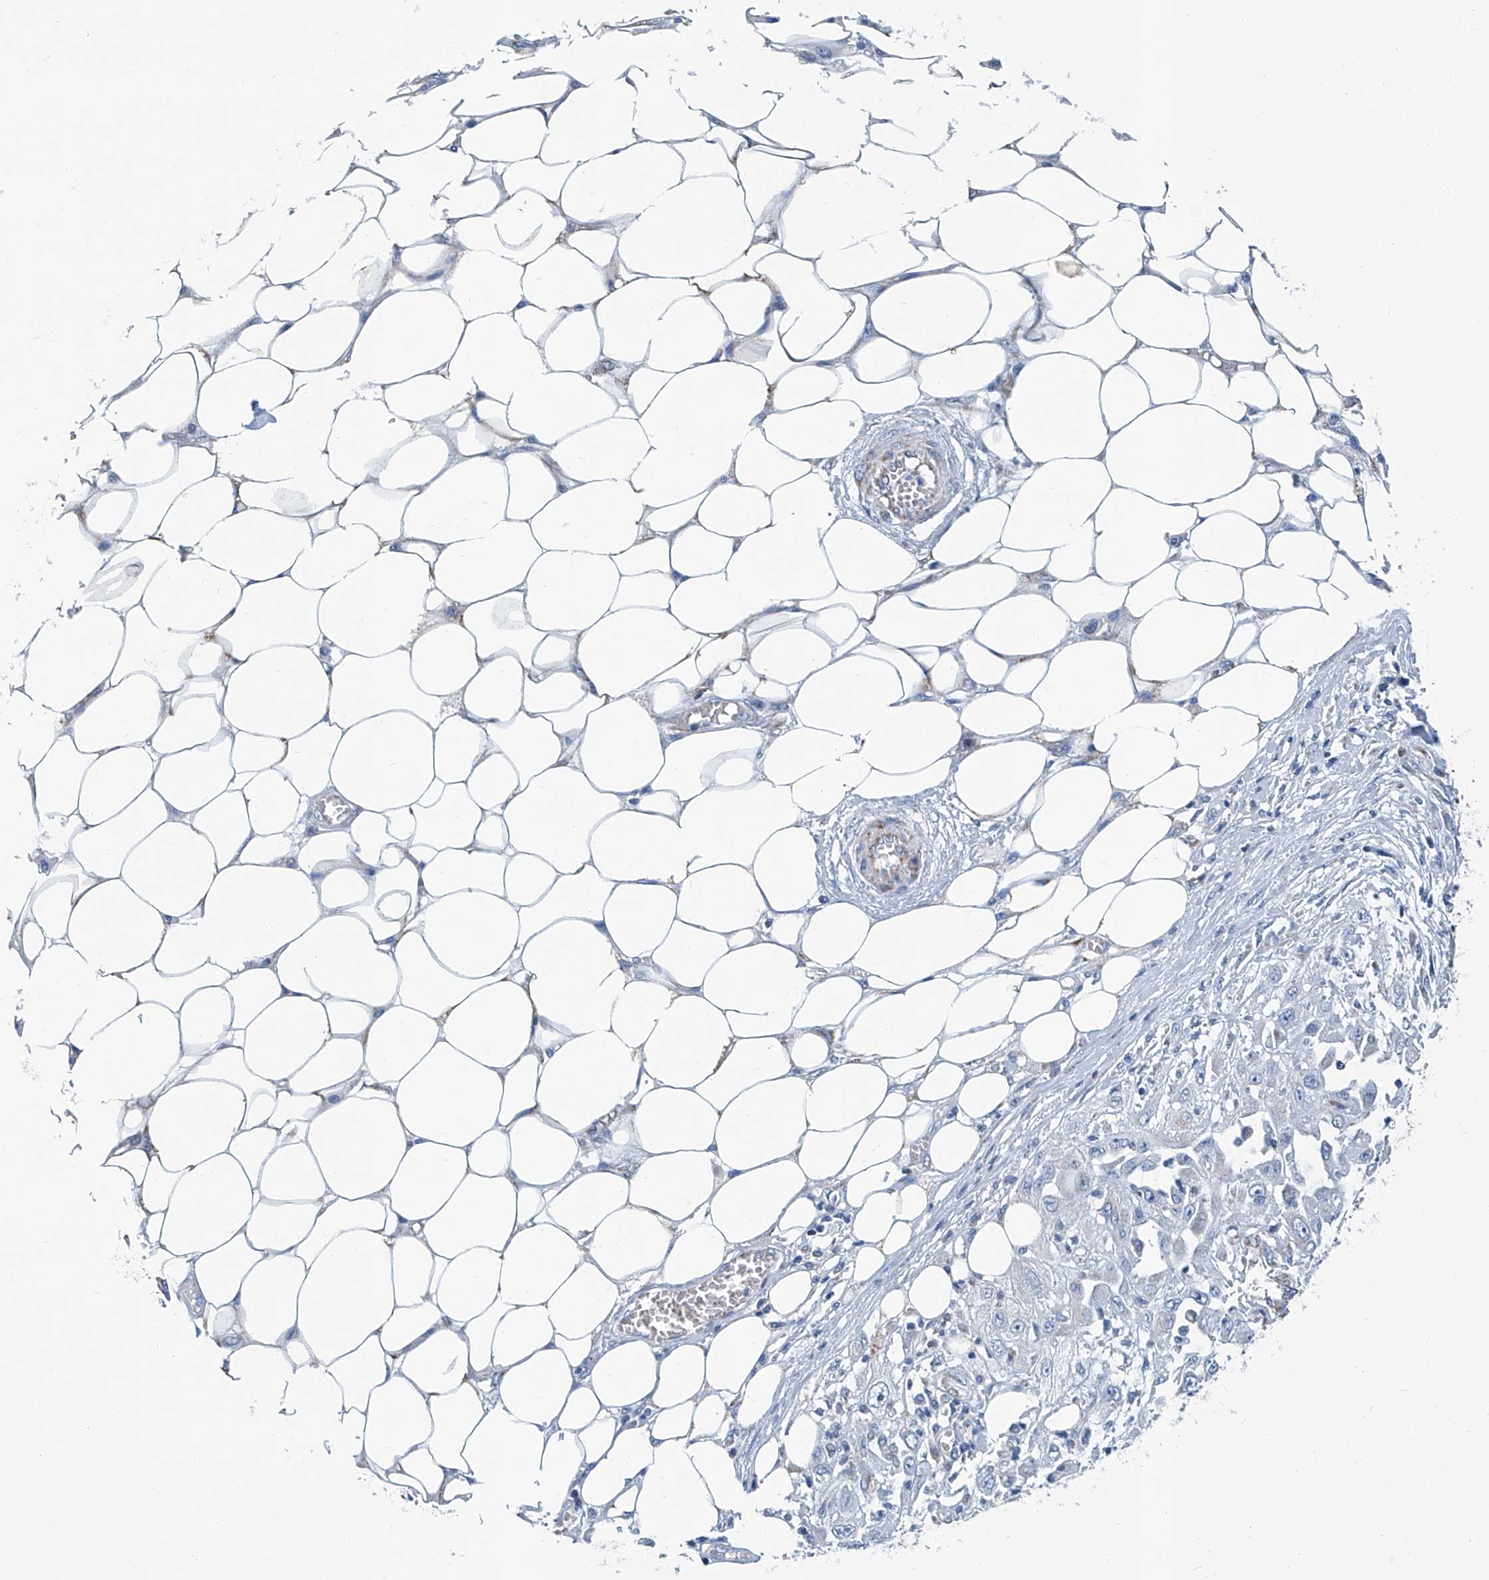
{"staining": {"intensity": "negative", "quantity": "none", "location": "none"}, "tissue": "skin cancer", "cell_type": "Tumor cells", "image_type": "cancer", "snomed": [{"axis": "morphology", "description": "Squamous cell carcinoma, NOS"}, {"axis": "morphology", "description": "Squamous cell carcinoma, metastatic, NOS"}, {"axis": "topography", "description": "Skin"}, {"axis": "topography", "description": "Lymph node"}], "caption": "IHC image of human skin cancer (metastatic squamous cell carcinoma) stained for a protein (brown), which exhibits no positivity in tumor cells.", "gene": "MT-ND1", "patient": {"sex": "male", "age": 75}}